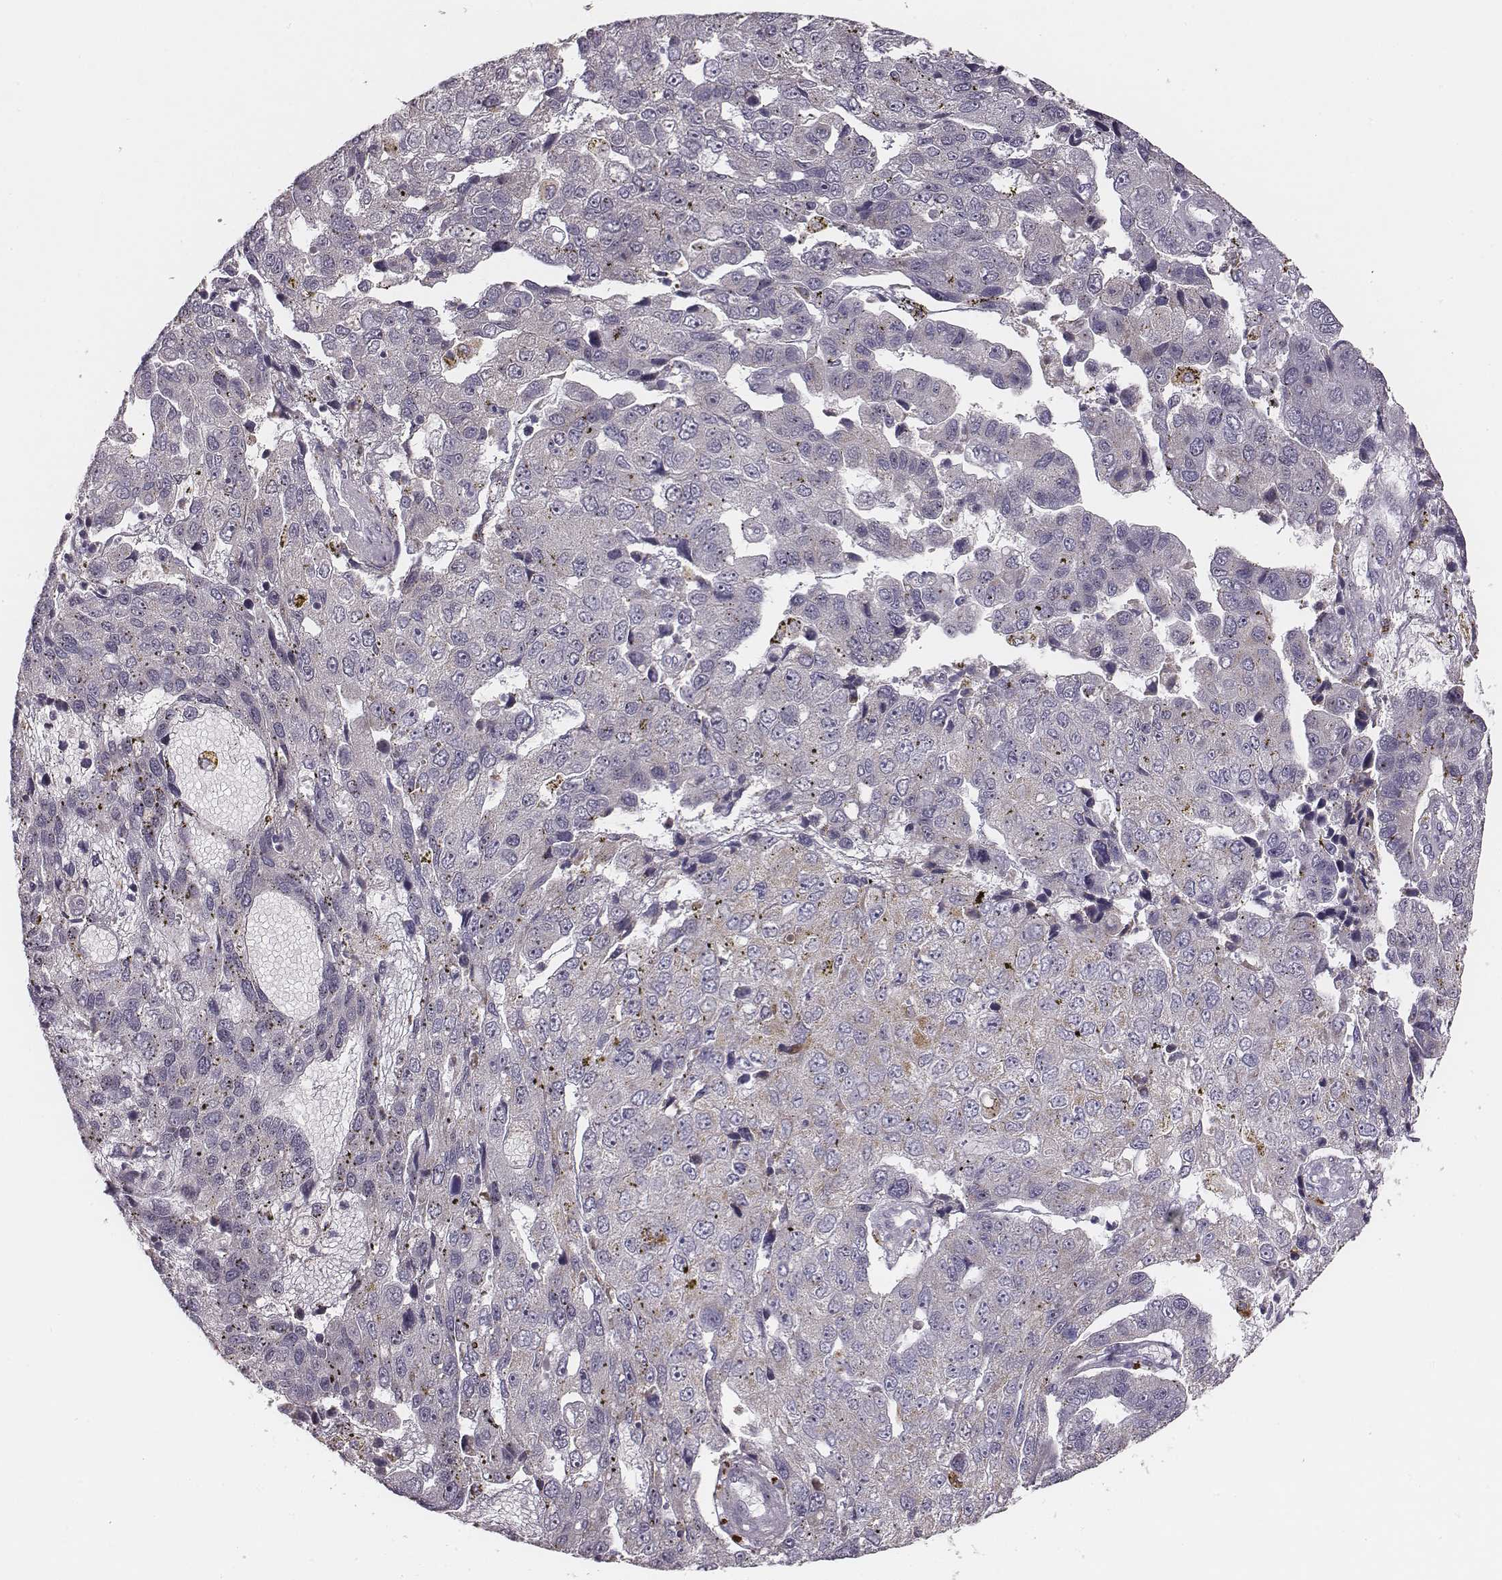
{"staining": {"intensity": "negative", "quantity": "none", "location": "none"}, "tissue": "pancreatic cancer", "cell_type": "Tumor cells", "image_type": "cancer", "snomed": [{"axis": "morphology", "description": "Adenocarcinoma, NOS"}, {"axis": "topography", "description": "Pancreas"}], "caption": "An immunohistochemistry (IHC) image of pancreatic adenocarcinoma is shown. There is no staining in tumor cells of pancreatic adenocarcinoma.", "gene": "UBL4B", "patient": {"sex": "female", "age": 61}}